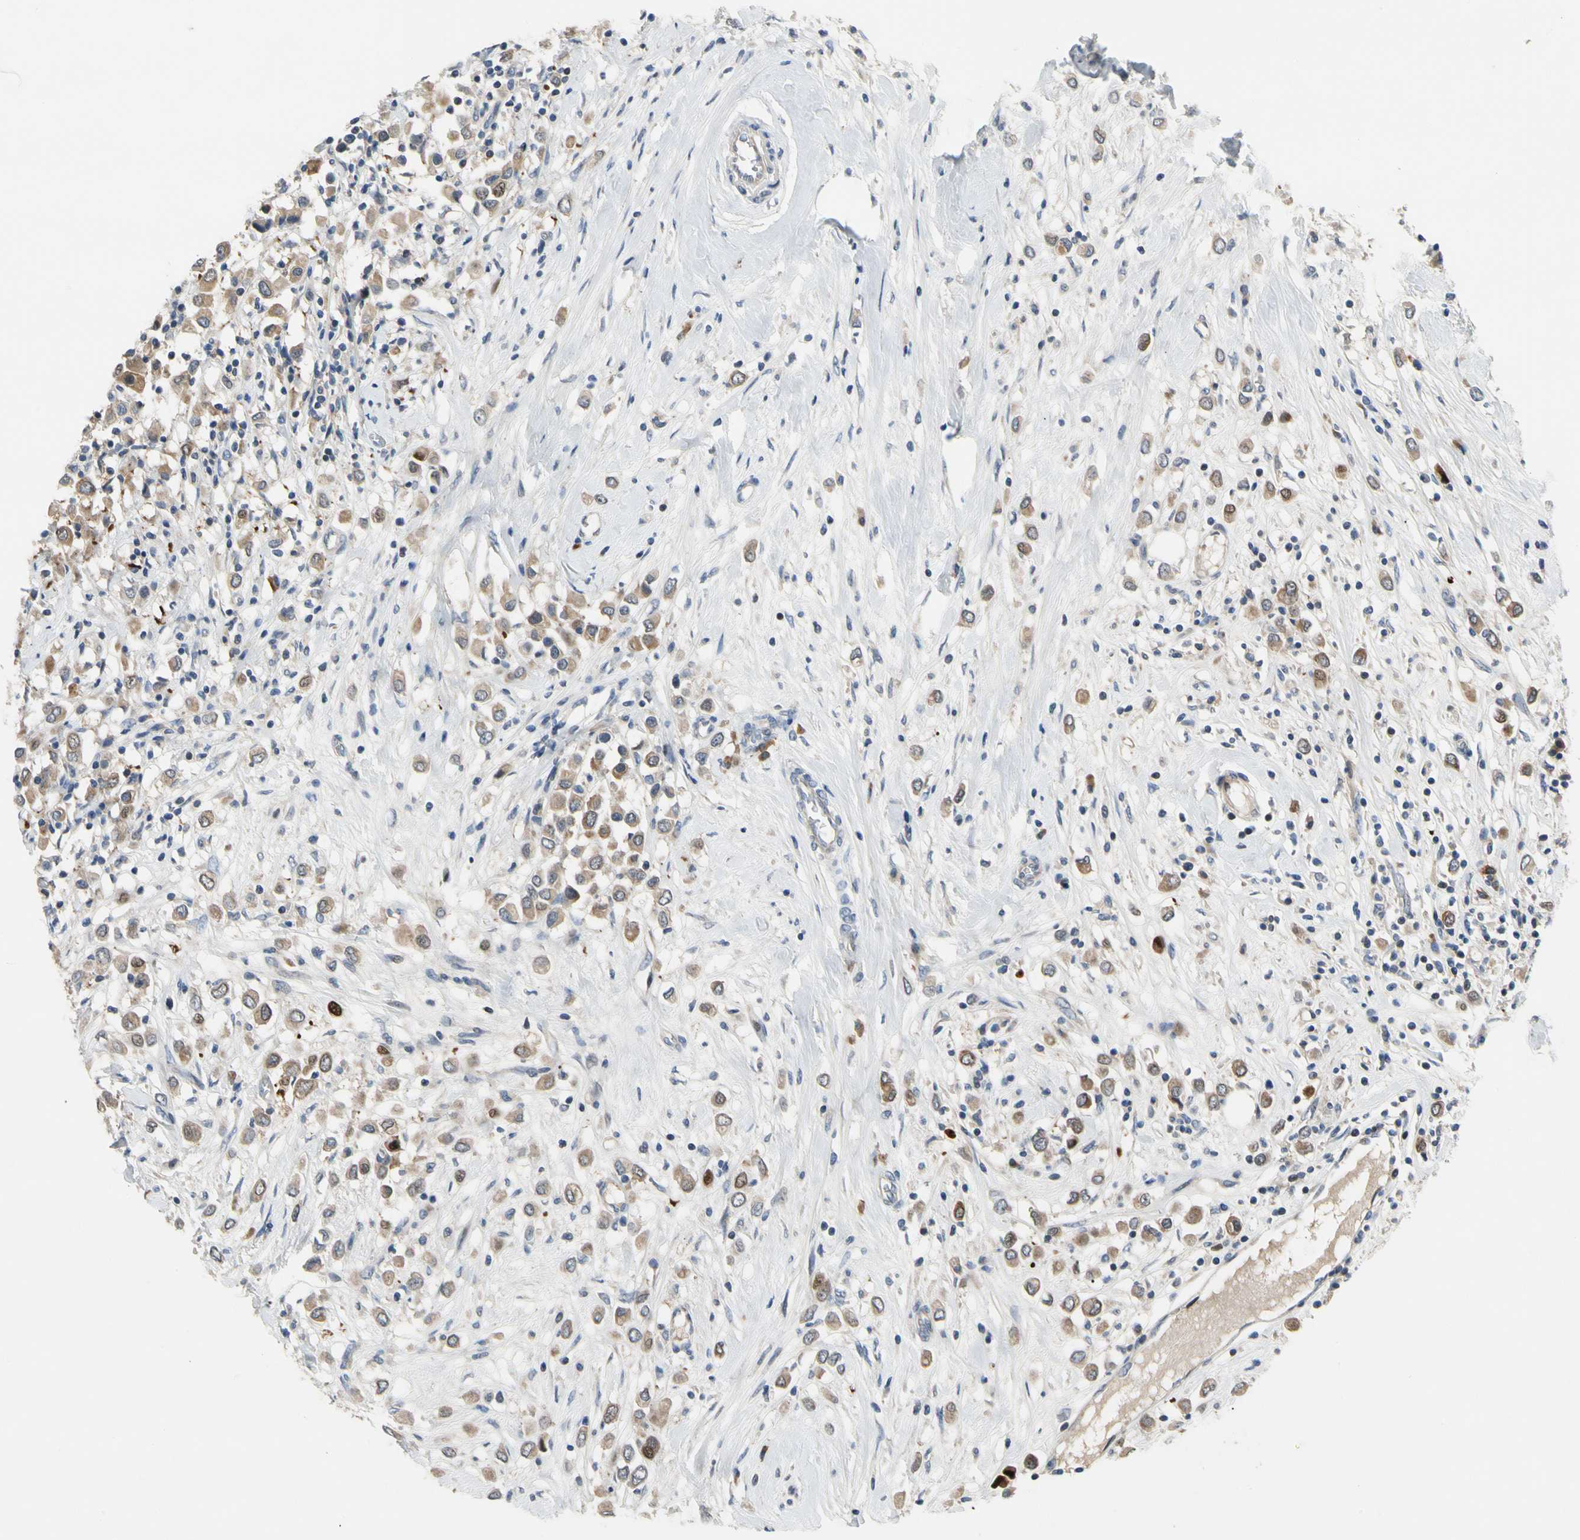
{"staining": {"intensity": "moderate", "quantity": ">75%", "location": "cytoplasmic/membranous"}, "tissue": "breast cancer", "cell_type": "Tumor cells", "image_type": "cancer", "snomed": [{"axis": "morphology", "description": "Duct carcinoma"}, {"axis": "topography", "description": "Breast"}], "caption": "Tumor cells display medium levels of moderate cytoplasmic/membranous staining in approximately >75% of cells in human breast cancer. The staining was performed using DAB (3,3'-diaminobenzidine) to visualize the protein expression in brown, while the nuclei were stained in blue with hematoxylin (Magnification: 20x).", "gene": "HMGCR", "patient": {"sex": "female", "age": 61}}